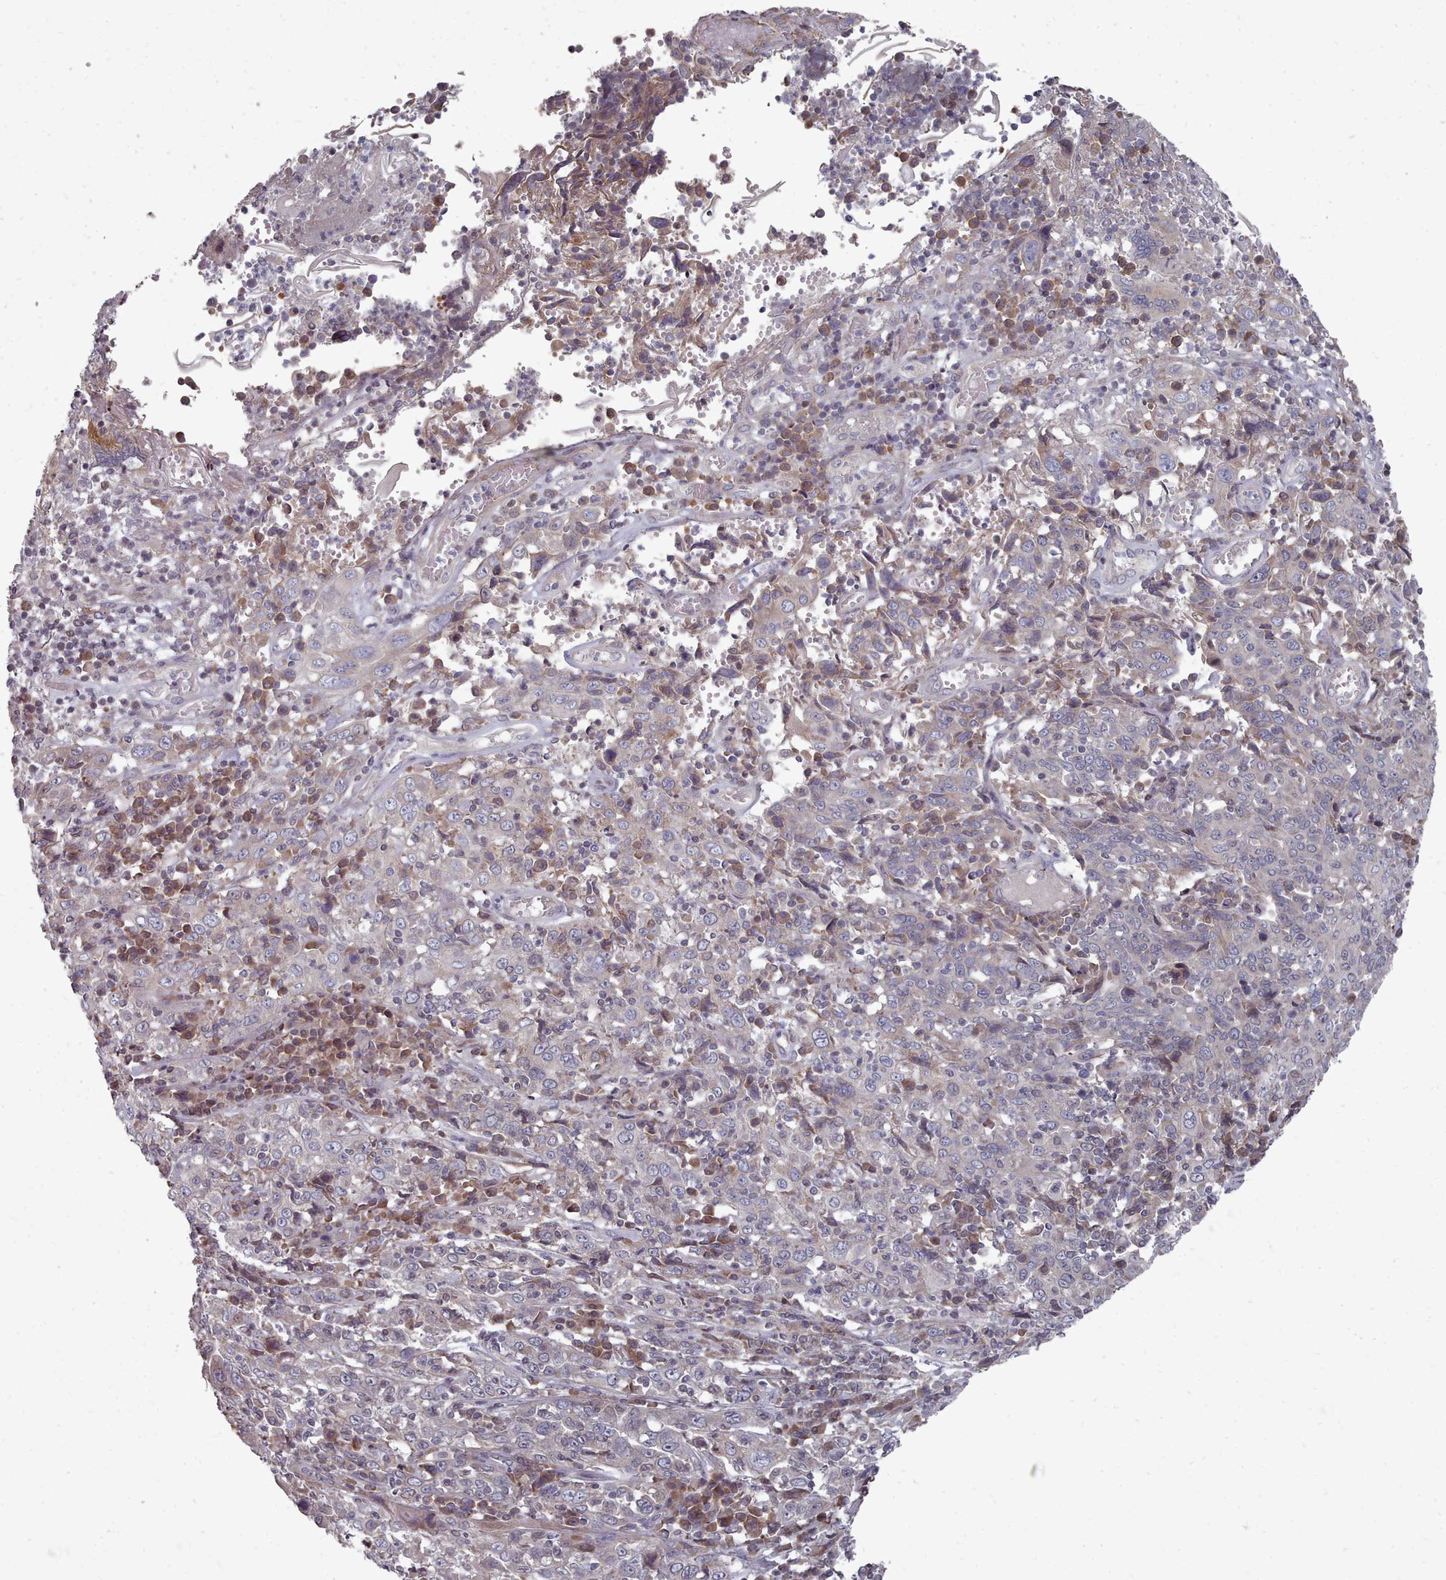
{"staining": {"intensity": "moderate", "quantity": "<25%", "location": "cytoplasmic/membranous"}, "tissue": "cervical cancer", "cell_type": "Tumor cells", "image_type": "cancer", "snomed": [{"axis": "morphology", "description": "Squamous cell carcinoma, NOS"}, {"axis": "topography", "description": "Cervix"}], "caption": "Squamous cell carcinoma (cervical) stained for a protein shows moderate cytoplasmic/membranous positivity in tumor cells.", "gene": "ACKR3", "patient": {"sex": "female", "age": 46}}